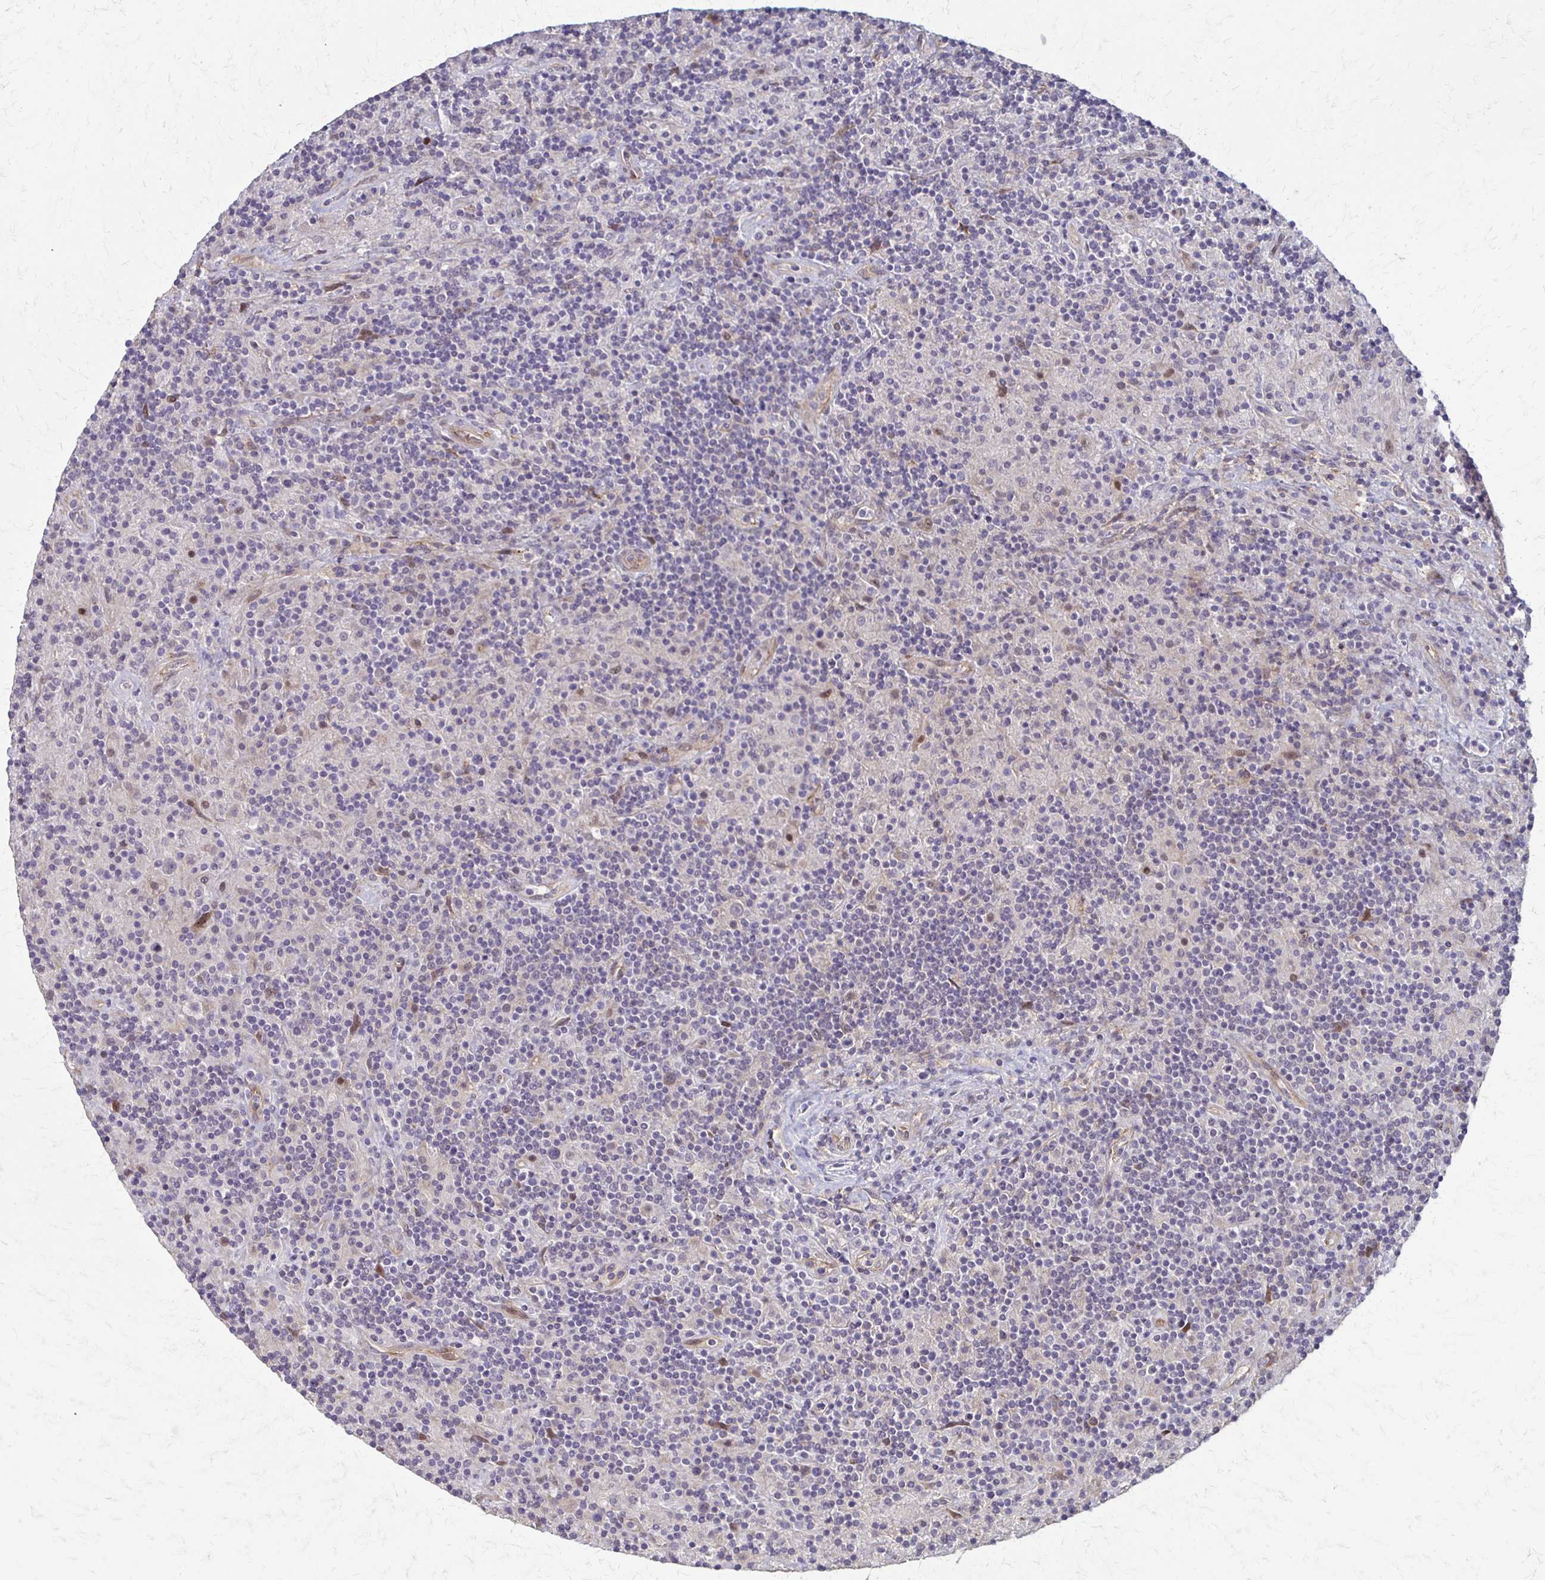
{"staining": {"intensity": "negative", "quantity": "none", "location": "none"}, "tissue": "lymphoma", "cell_type": "Tumor cells", "image_type": "cancer", "snomed": [{"axis": "morphology", "description": "Hodgkin's disease, NOS"}, {"axis": "topography", "description": "Lymph node"}], "caption": "This is a image of immunohistochemistry staining of lymphoma, which shows no expression in tumor cells.", "gene": "CFL2", "patient": {"sex": "male", "age": 70}}